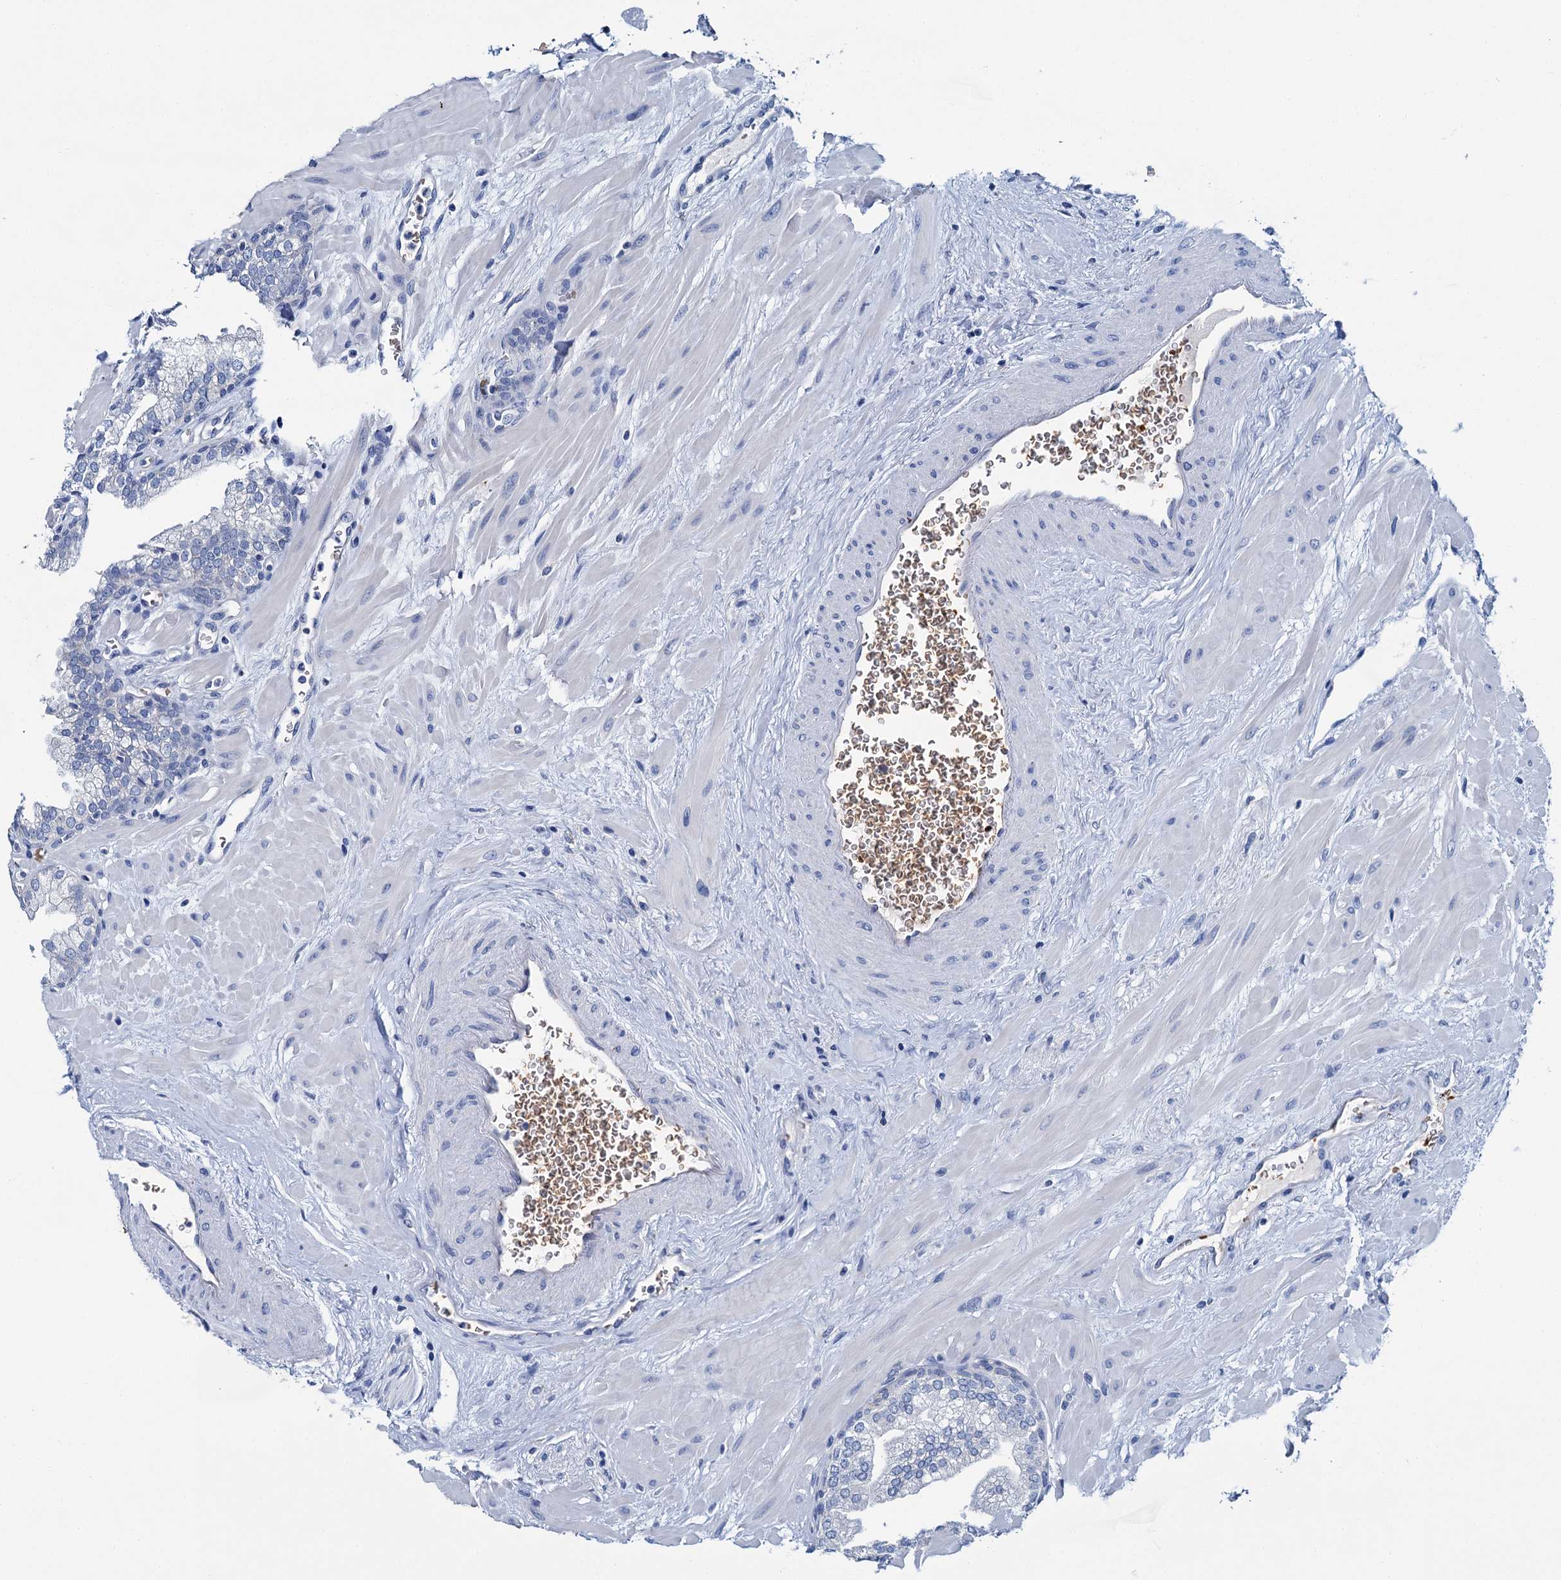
{"staining": {"intensity": "negative", "quantity": "none", "location": "none"}, "tissue": "prostate", "cell_type": "Glandular cells", "image_type": "normal", "snomed": [{"axis": "morphology", "description": "Normal tissue, NOS"}, {"axis": "topography", "description": "Prostate"}], "caption": "Immunohistochemical staining of normal human prostate demonstrates no significant expression in glandular cells.", "gene": "ATG2A", "patient": {"sex": "male", "age": 60}}